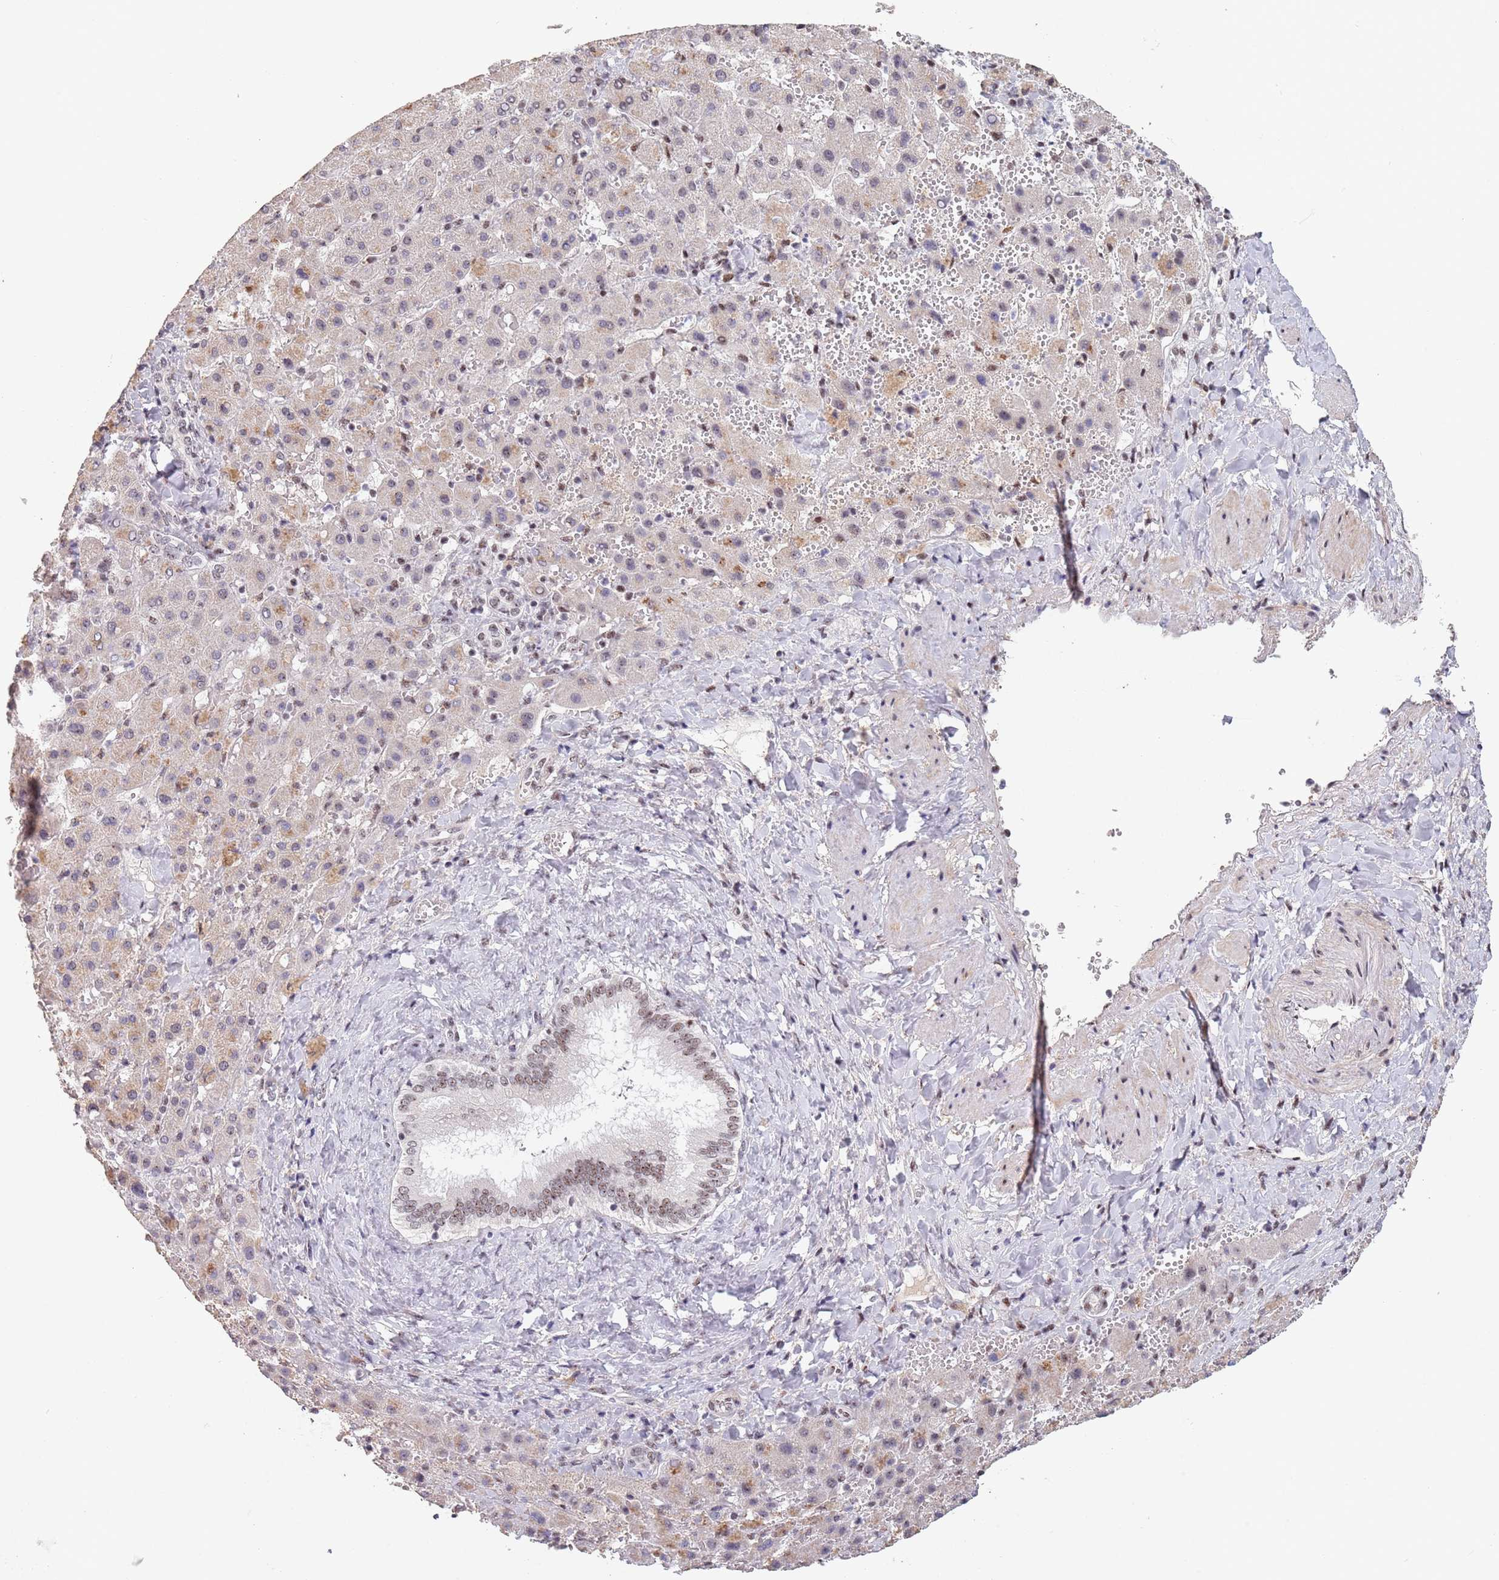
{"staining": {"intensity": "weak", "quantity": "25%-75%", "location": "nuclear"}, "tissue": "liver cancer", "cell_type": "Tumor cells", "image_type": "cancer", "snomed": [{"axis": "morphology", "description": "Carcinoma, Hepatocellular, NOS"}, {"axis": "topography", "description": "Liver"}], "caption": "Weak nuclear staining for a protein is identified in approximately 25%-75% of tumor cells of hepatocellular carcinoma (liver) using immunohistochemistry (IHC).", "gene": "CIZ1", "patient": {"sex": "female", "age": 58}}